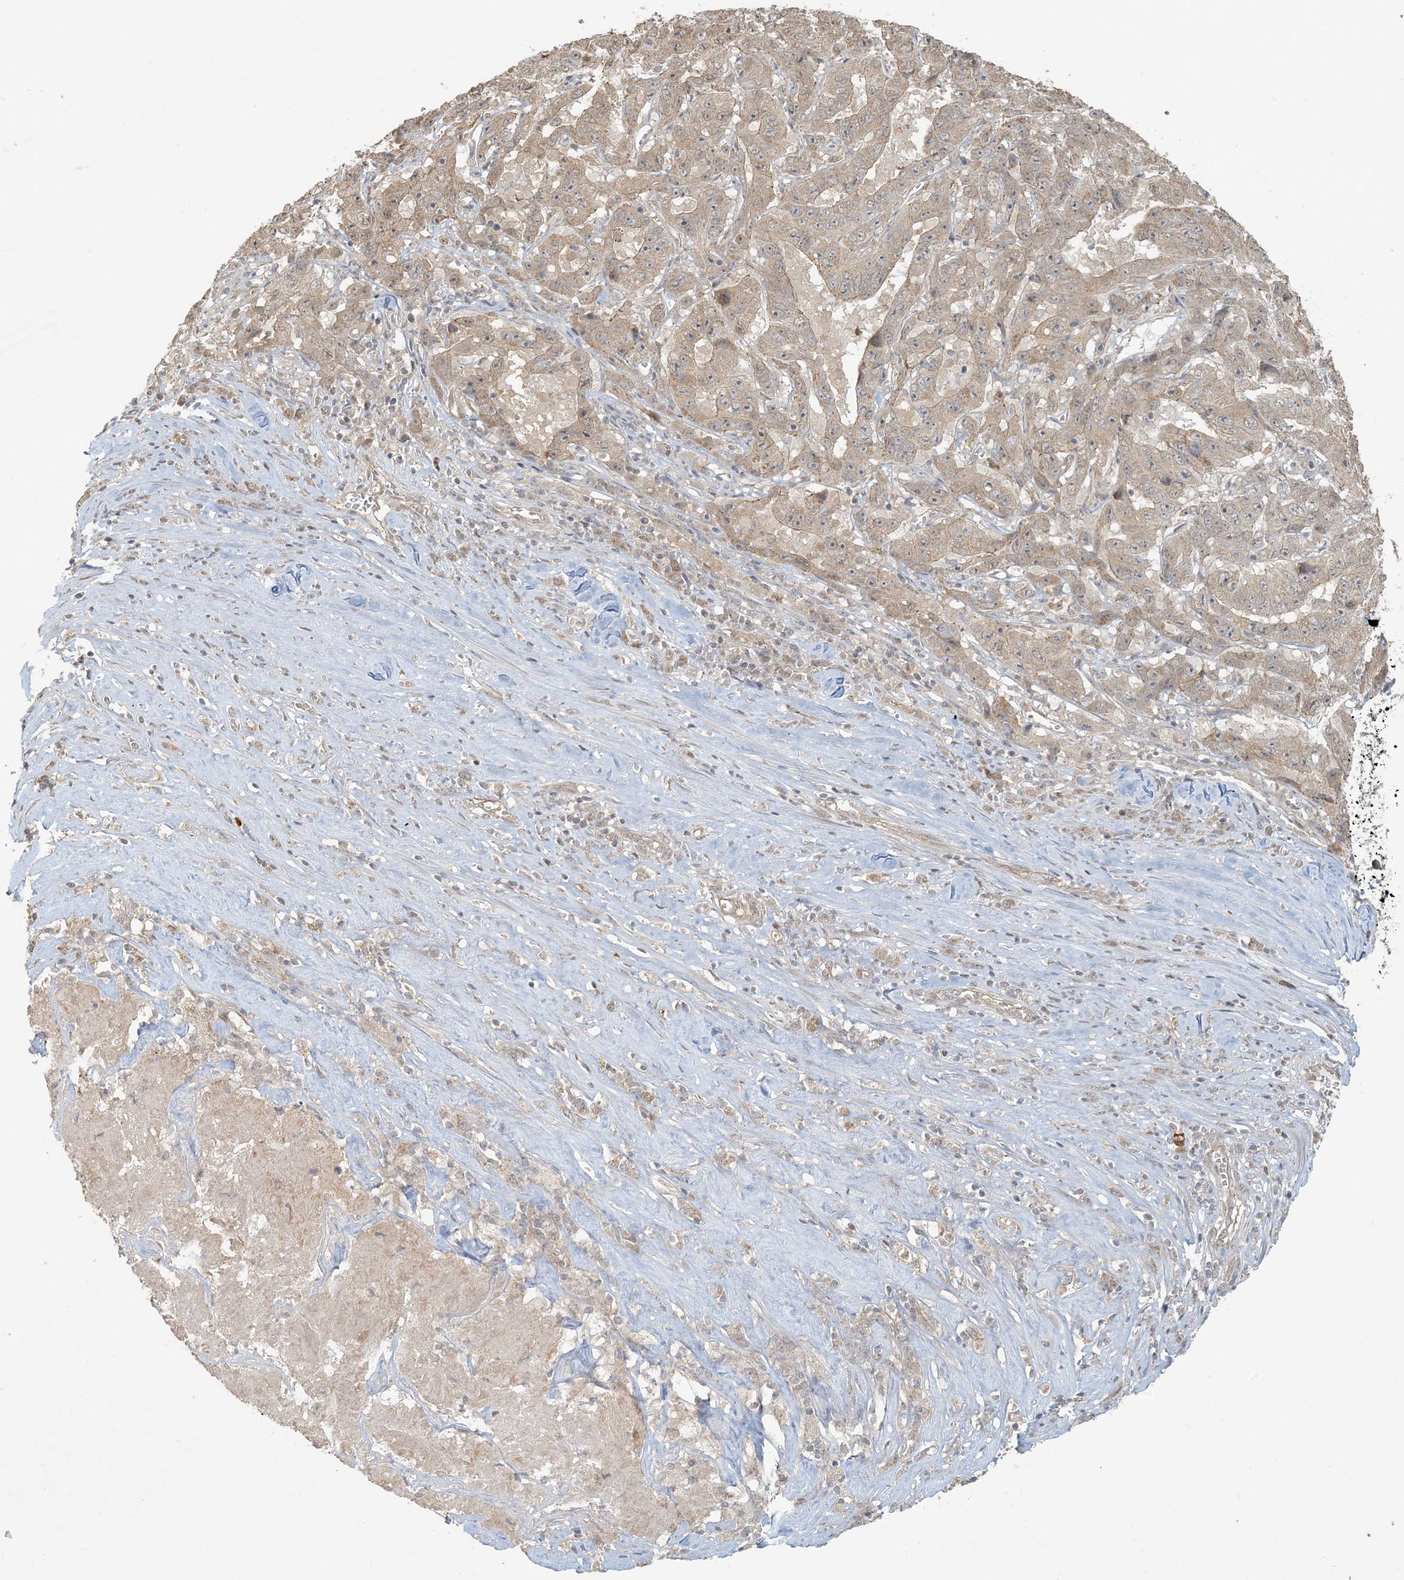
{"staining": {"intensity": "weak", "quantity": ">75%", "location": "cytoplasmic/membranous"}, "tissue": "pancreatic cancer", "cell_type": "Tumor cells", "image_type": "cancer", "snomed": [{"axis": "morphology", "description": "Adenocarcinoma, NOS"}, {"axis": "topography", "description": "Pancreas"}], "caption": "Immunohistochemical staining of human pancreatic cancer (adenocarcinoma) reveals low levels of weak cytoplasmic/membranous positivity in approximately >75% of tumor cells.", "gene": "BCORL1", "patient": {"sex": "male", "age": 63}}